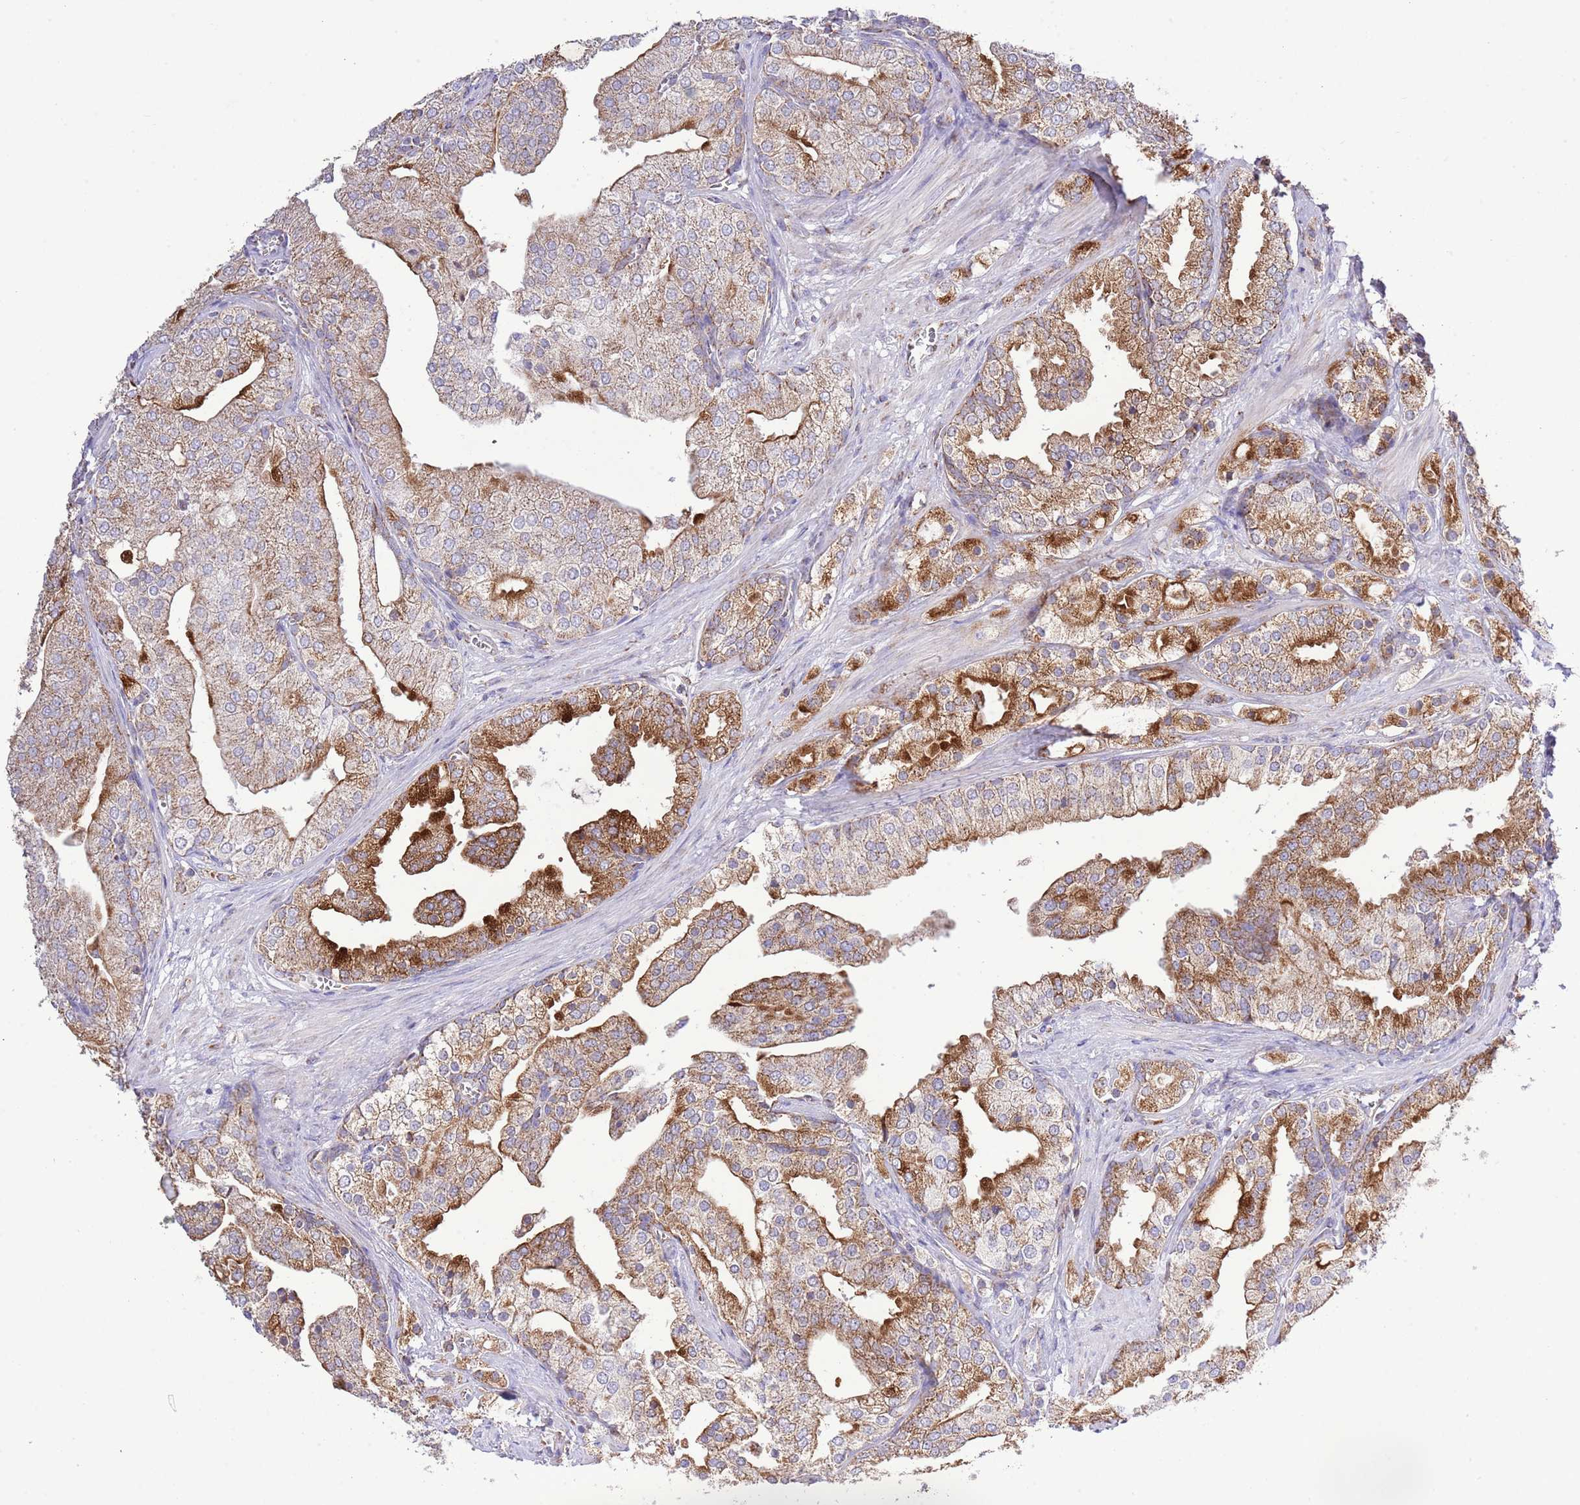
{"staining": {"intensity": "moderate", "quantity": ">75%", "location": "cytoplasmic/membranous"}, "tissue": "prostate cancer", "cell_type": "Tumor cells", "image_type": "cancer", "snomed": [{"axis": "morphology", "description": "Adenocarcinoma, High grade"}, {"axis": "topography", "description": "Prostate"}], "caption": "High-grade adenocarcinoma (prostate) was stained to show a protein in brown. There is medium levels of moderate cytoplasmic/membranous staining in about >75% of tumor cells.", "gene": "TEKTIP1", "patient": {"sex": "male", "age": 50}}